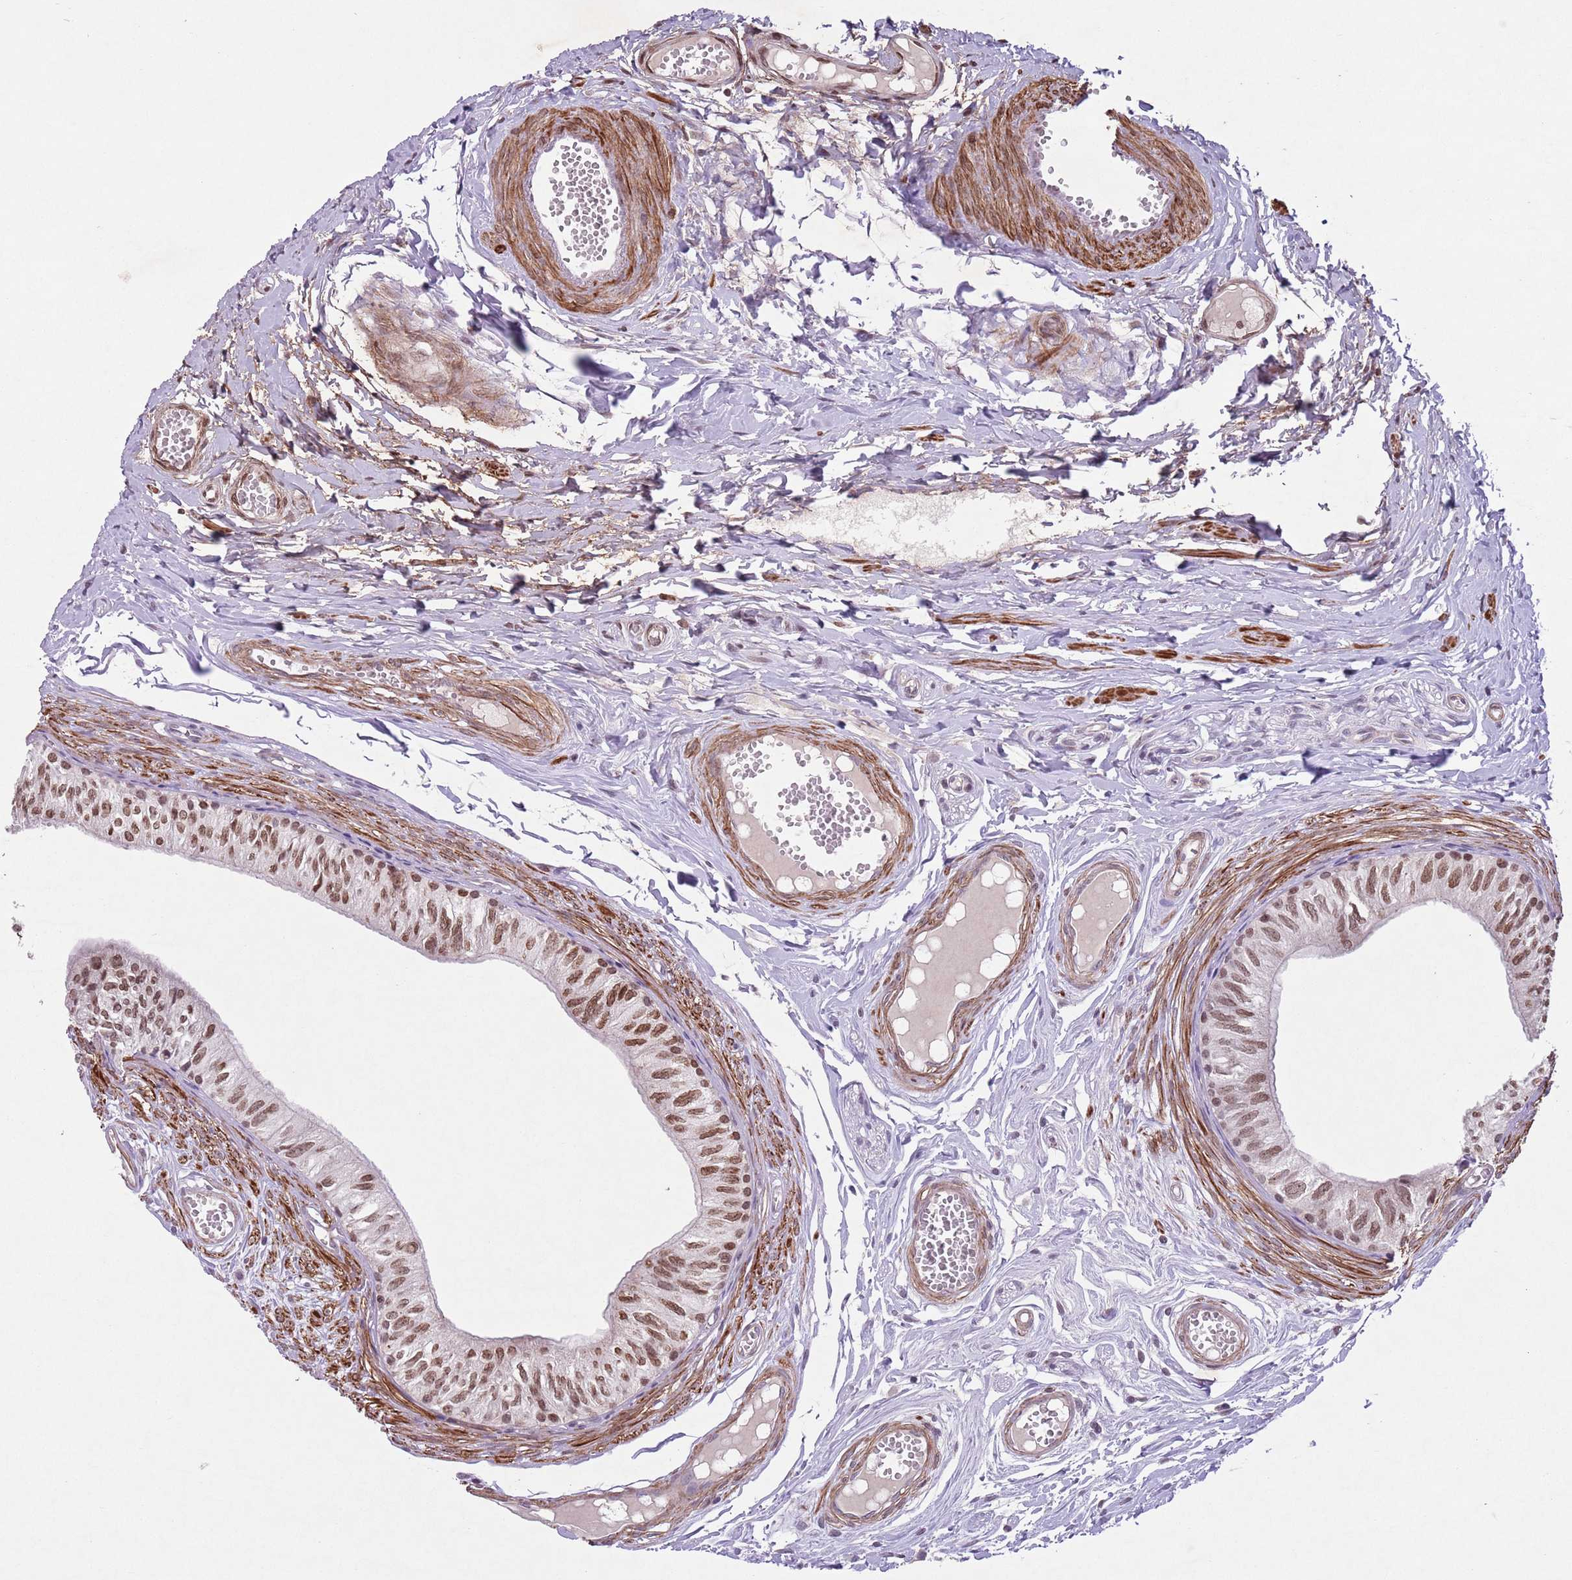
{"staining": {"intensity": "strong", "quantity": "25%-75%", "location": "nuclear"}, "tissue": "epididymis", "cell_type": "Glandular cells", "image_type": "normal", "snomed": [{"axis": "morphology", "description": "Normal tissue, NOS"}, {"axis": "topography", "description": "Epididymis"}], "caption": "Protein staining of benign epididymis demonstrates strong nuclear positivity in approximately 25%-75% of glandular cells.", "gene": "CCNI", "patient": {"sex": "male", "age": 37}}